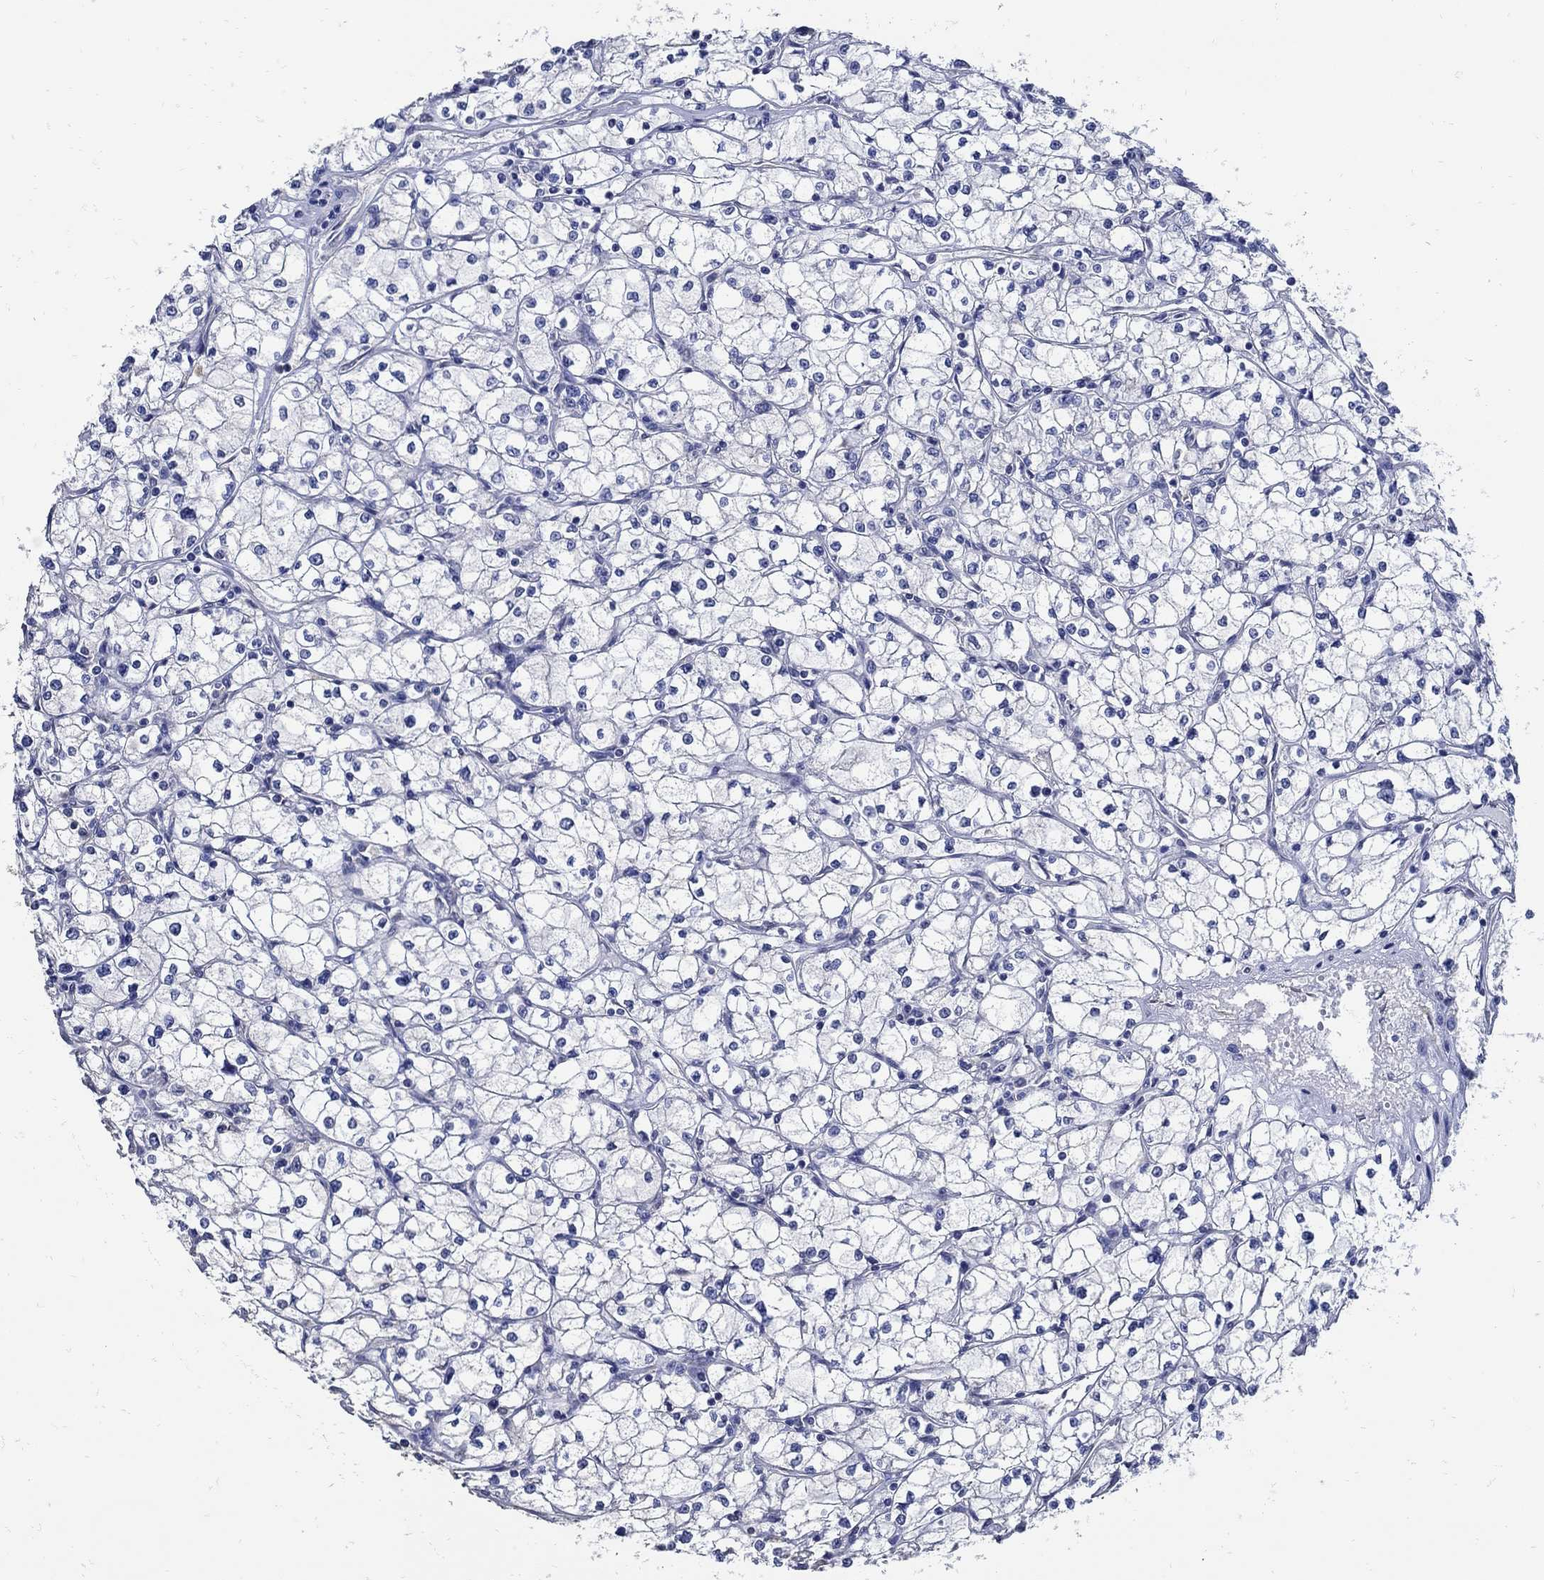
{"staining": {"intensity": "negative", "quantity": "none", "location": "none"}, "tissue": "renal cancer", "cell_type": "Tumor cells", "image_type": "cancer", "snomed": [{"axis": "morphology", "description": "Adenocarcinoma, NOS"}, {"axis": "topography", "description": "Kidney"}], "caption": "Immunohistochemical staining of adenocarcinoma (renal) shows no significant staining in tumor cells.", "gene": "KCNN3", "patient": {"sex": "male", "age": 67}}